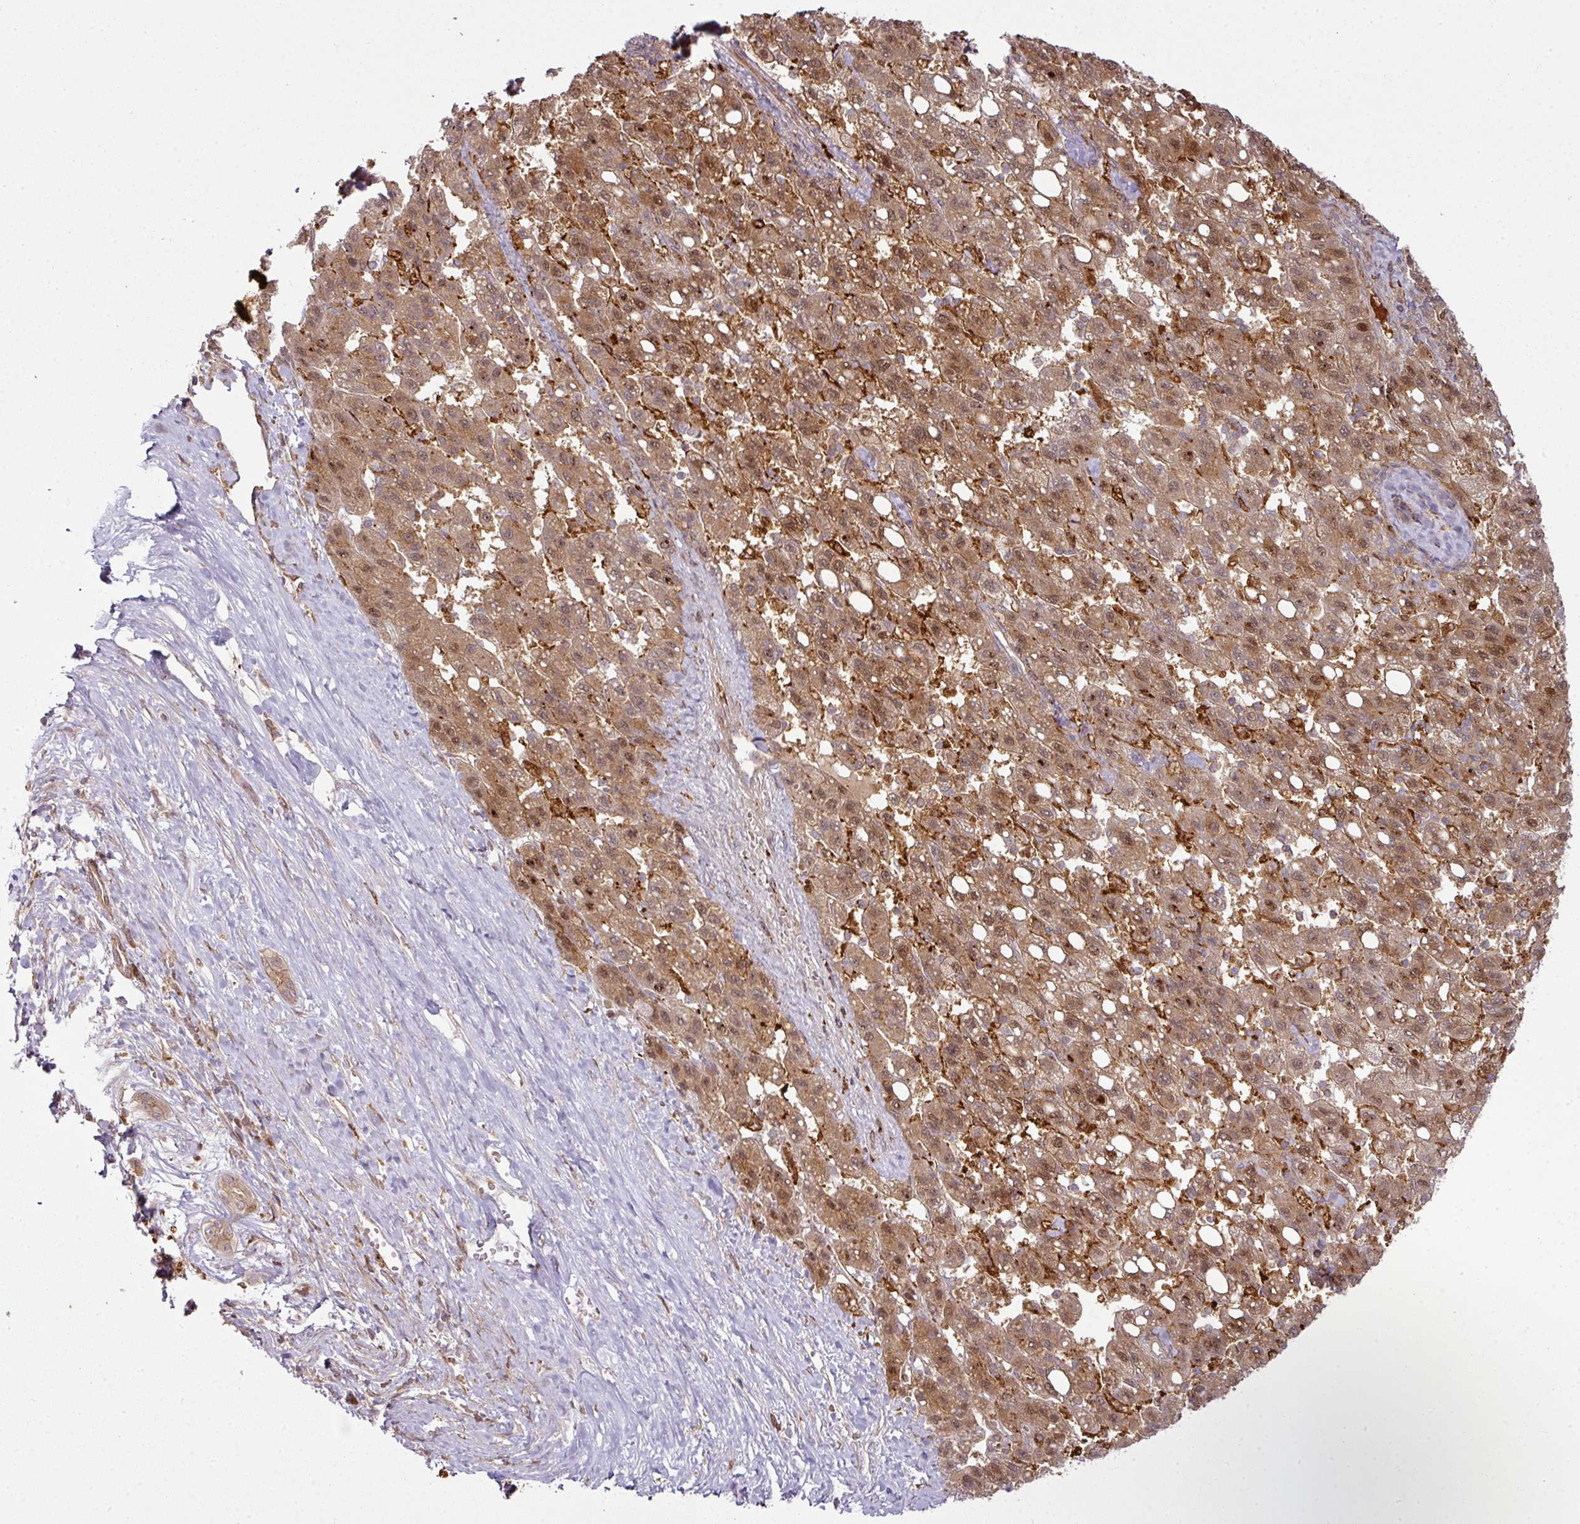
{"staining": {"intensity": "moderate", "quantity": ">75%", "location": "cytoplasmic/membranous,nuclear"}, "tissue": "liver cancer", "cell_type": "Tumor cells", "image_type": "cancer", "snomed": [{"axis": "morphology", "description": "Carcinoma, Hepatocellular, NOS"}, {"axis": "topography", "description": "Liver"}], "caption": "About >75% of tumor cells in human hepatocellular carcinoma (liver) reveal moderate cytoplasmic/membranous and nuclear protein expression as visualized by brown immunohistochemical staining.", "gene": "ATAT1", "patient": {"sex": "female", "age": 82}}